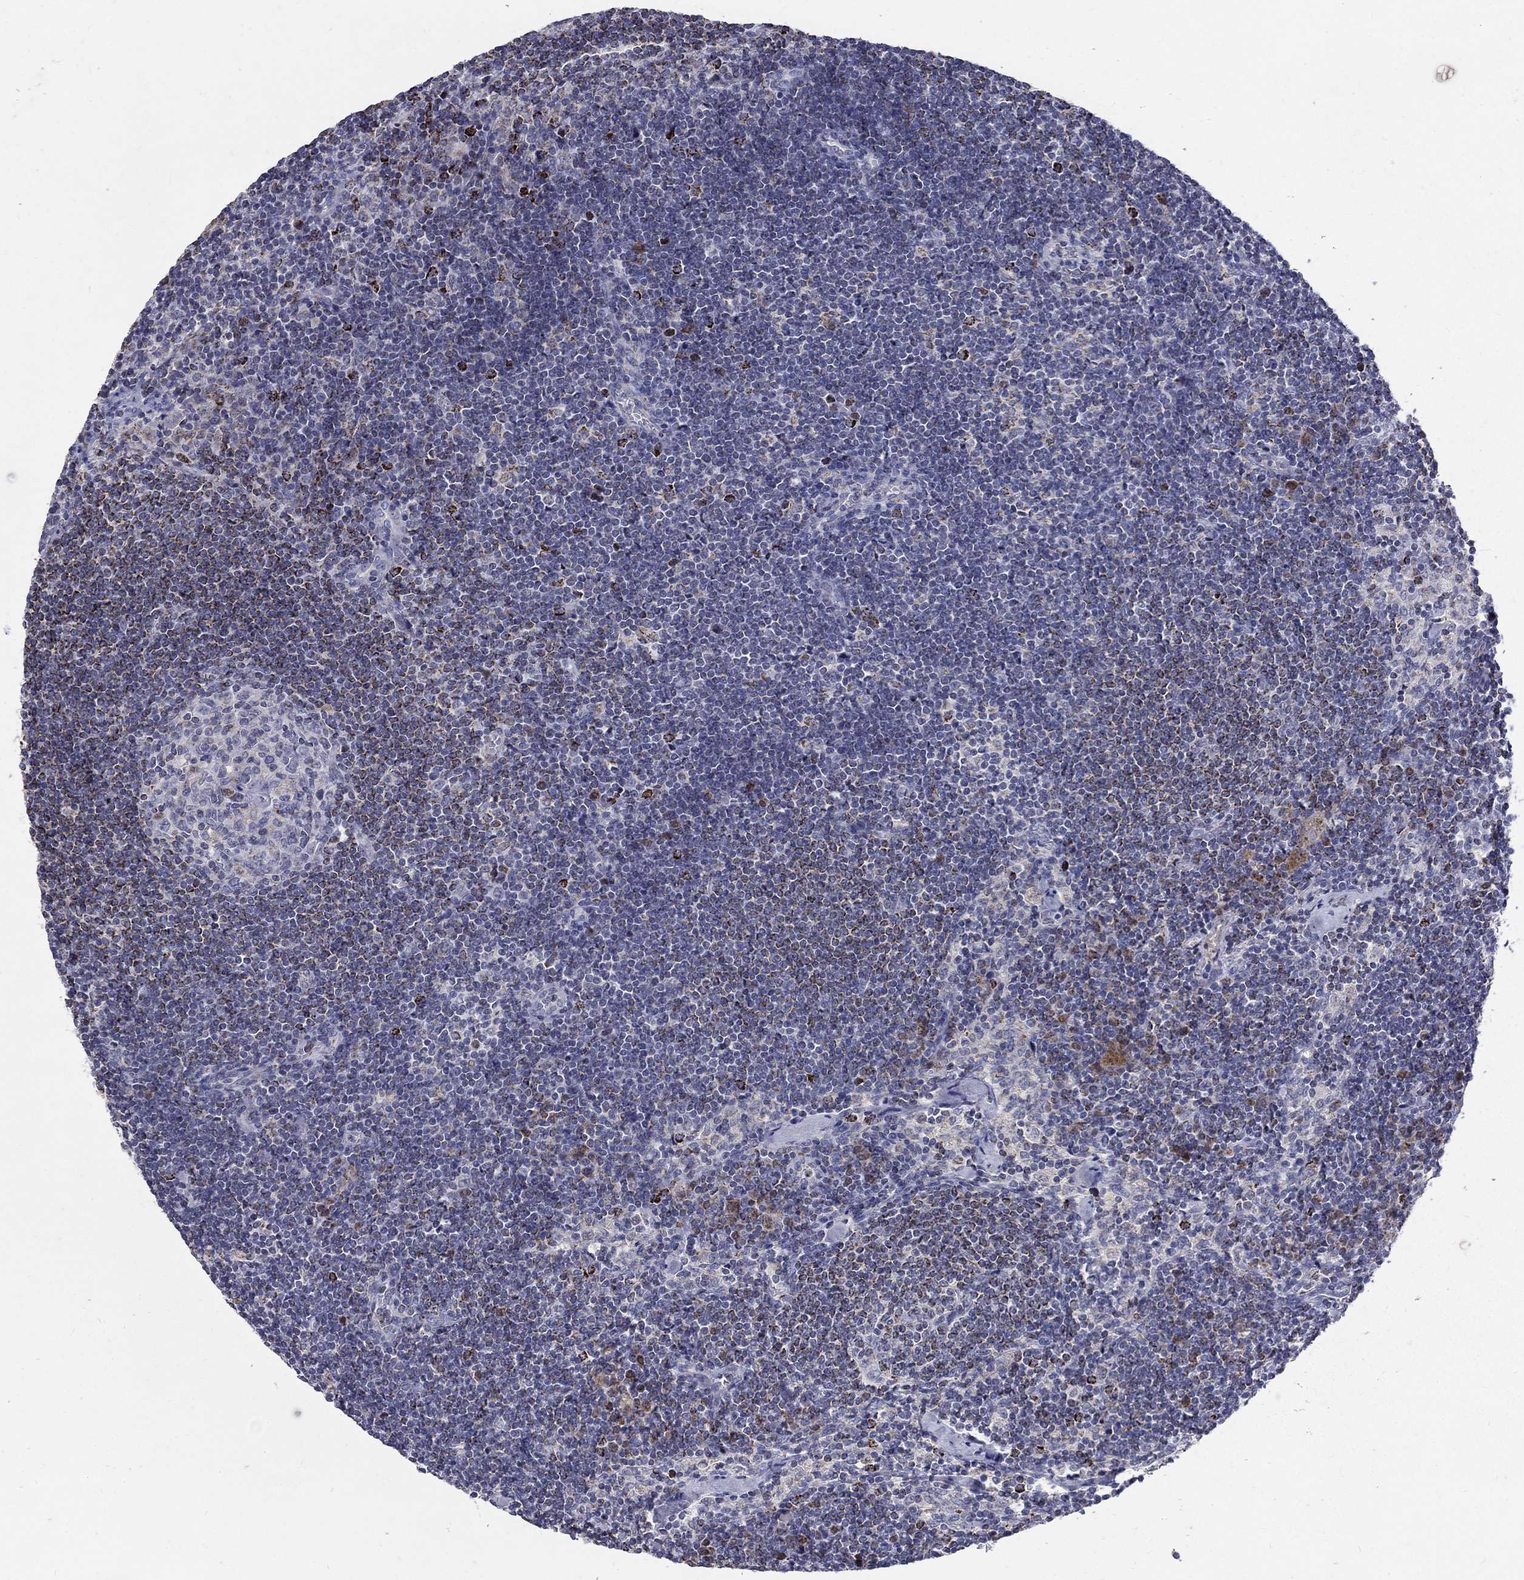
{"staining": {"intensity": "moderate", "quantity": "<25%", "location": "cytoplasmic/membranous"}, "tissue": "lymph node", "cell_type": "Germinal center cells", "image_type": "normal", "snomed": [{"axis": "morphology", "description": "Normal tissue, NOS"}, {"axis": "topography", "description": "Lymph node"}], "caption": "Normal lymph node exhibits moderate cytoplasmic/membranous staining in about <25% of germinal center cells.", "gene": "SLC4A10", "patient": {"sex": "male", "age": 59}}